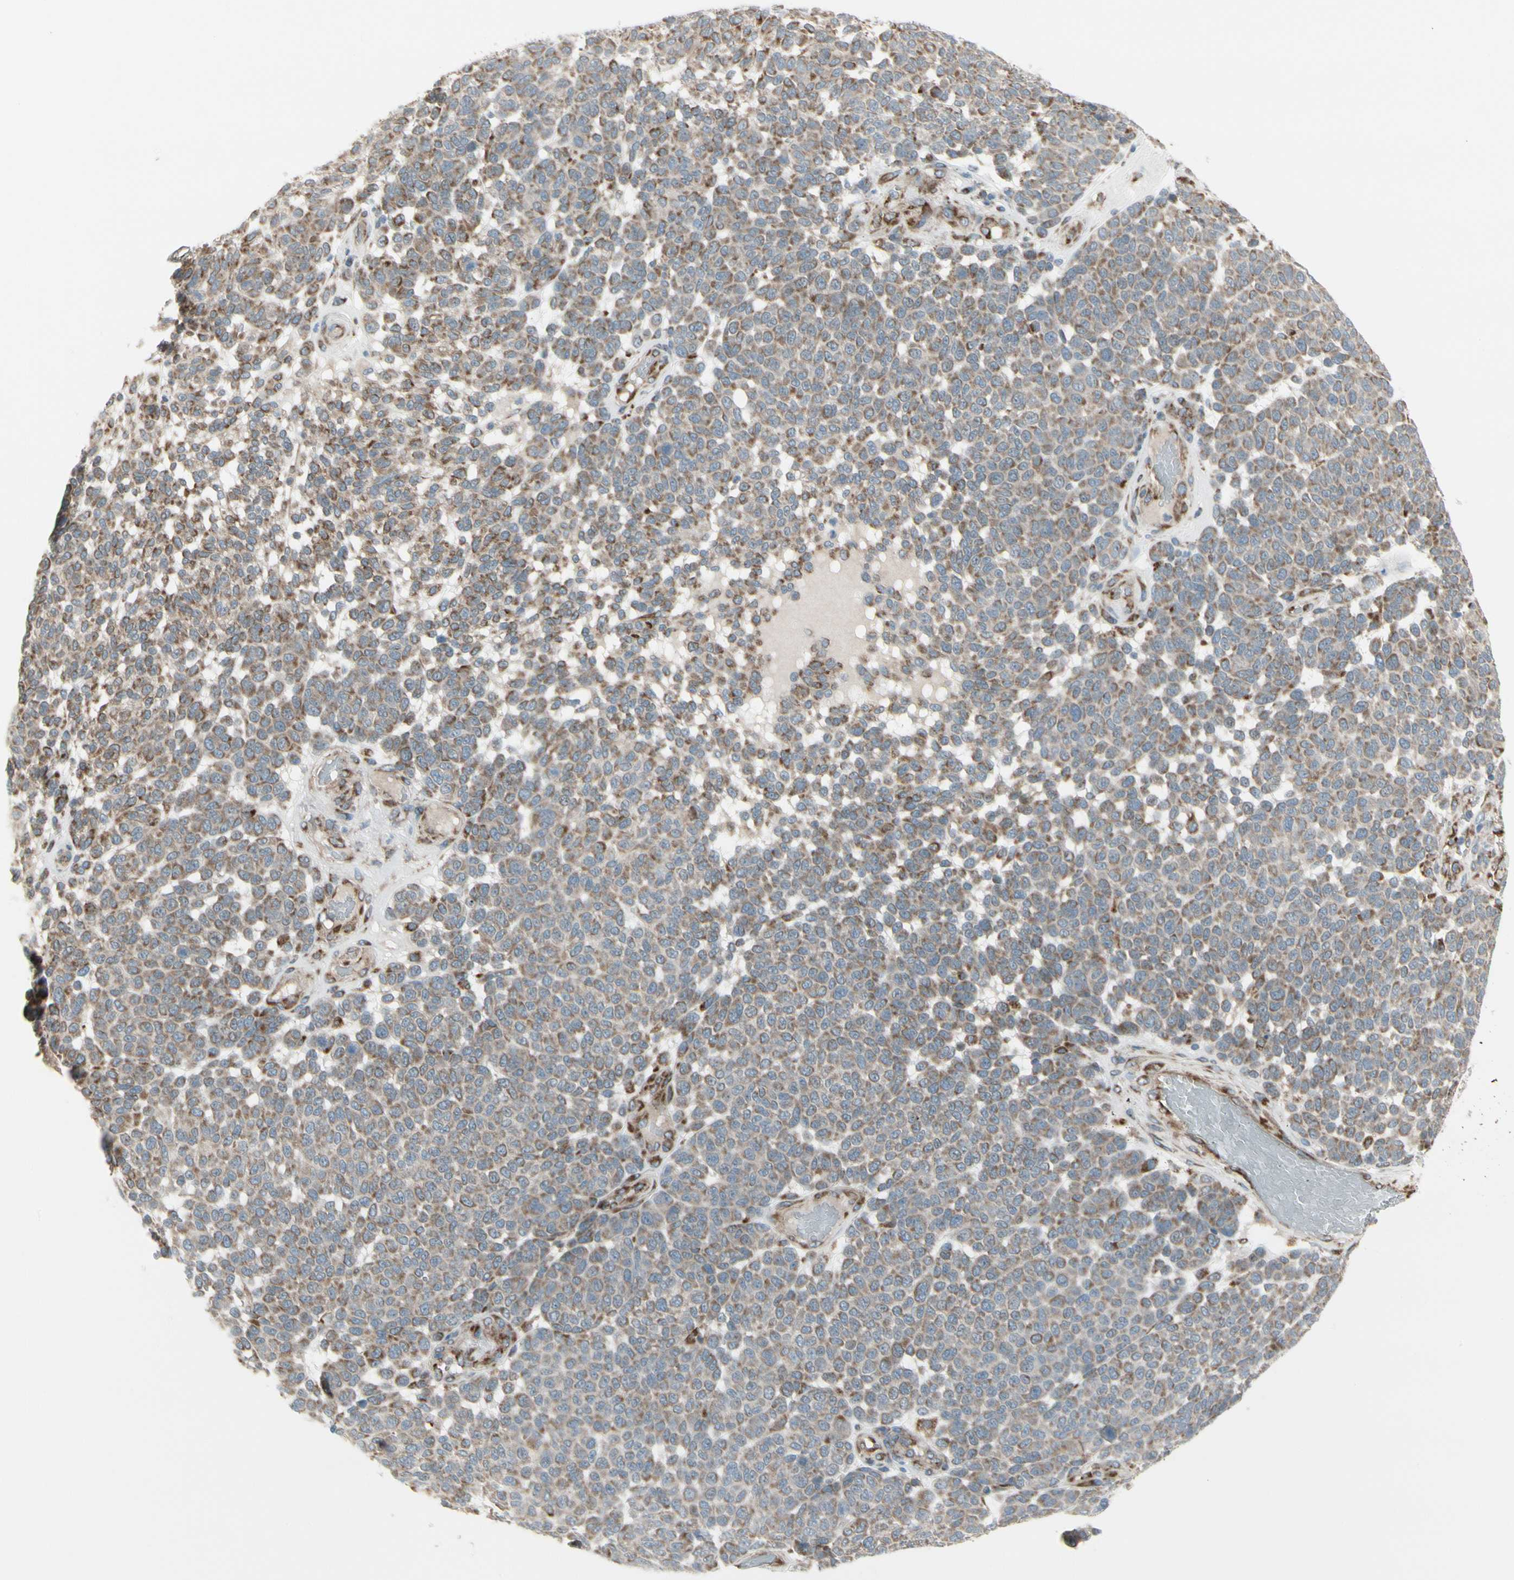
{"staining": {"intensity": "weak", "quantity": ">75%", "location": "cytoplasmic/membranous"}, "tissue": "melanoma", "cell_type": "Tumor cells", "image_type": "cancer", "snomed": [{"axis": "morphology", "description": "Malignant melanoma, NOS"}, {"axis": "topography", "description": "Skin"}], "caption": "Approximately >75% of tumor cells in human melanoma display weak cytoplasmic/membranous protein positivity as visualized by brown immunohistochemical staining.", "gene": "FNDC3A", "patient": {"sex": "male", "age": 59}}